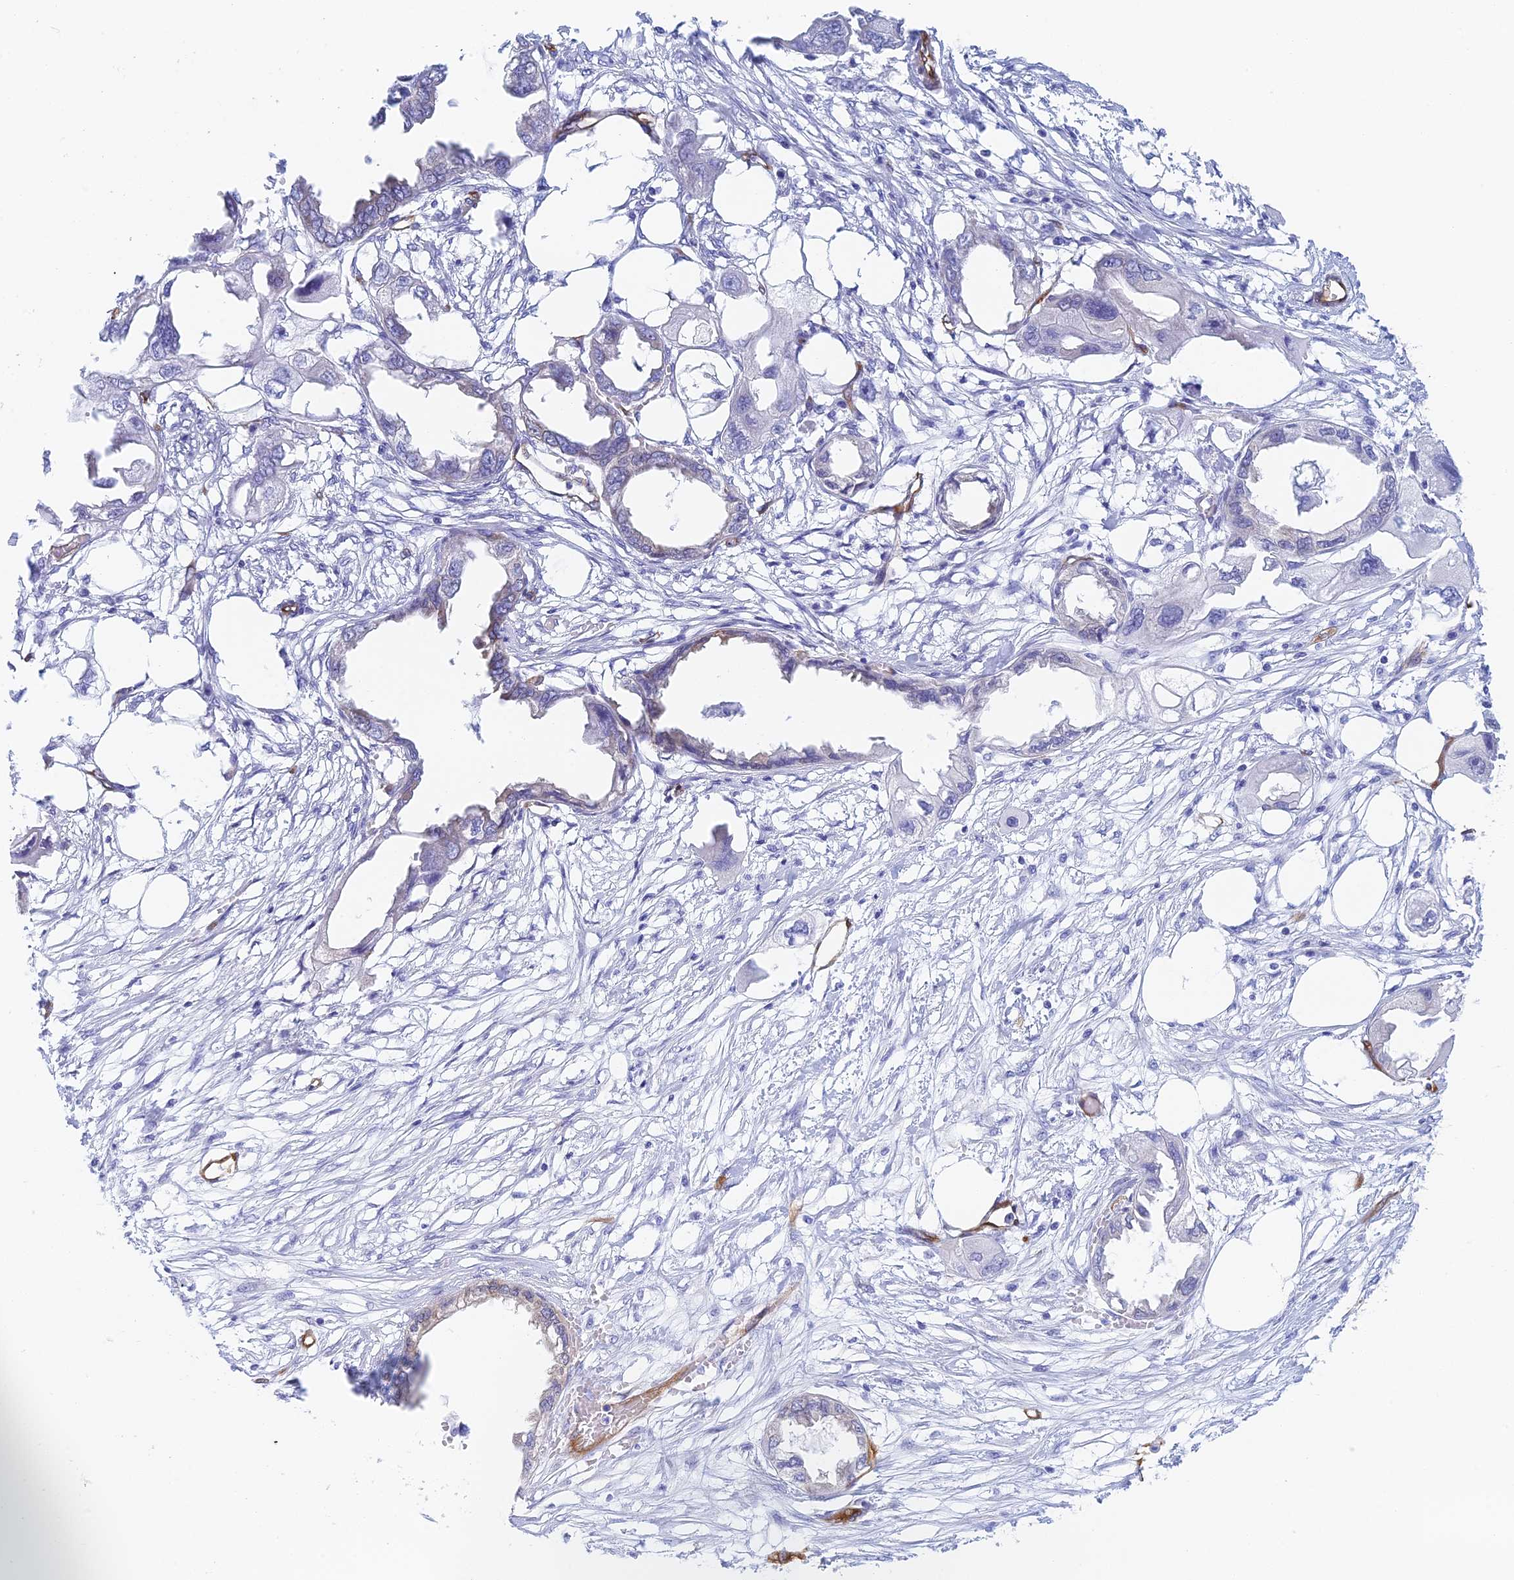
{"staining": {"intensity": "negative", "quantity": "none", "location": "none"}, "tissue": "endometrial cancer", "cell_type": "Tumor cells", "image_type": "cancer", "snomed": [{"axis": "morphology", "description": "Adenocarcinoma, NOS"}, {"axis": "morphology", "description": "Adenocarcinoma, metastatic, NOS"}, {"axis": "topography", "description": "Adipose tissue"}, {"axis": "topography", "description": "Endometrium"}], "caption": "There is no significant expression in tumor cells of endometrial adenocarcinoma.", "gene": "CRIP2", "patient": {"sex": "female", "age": 67}}